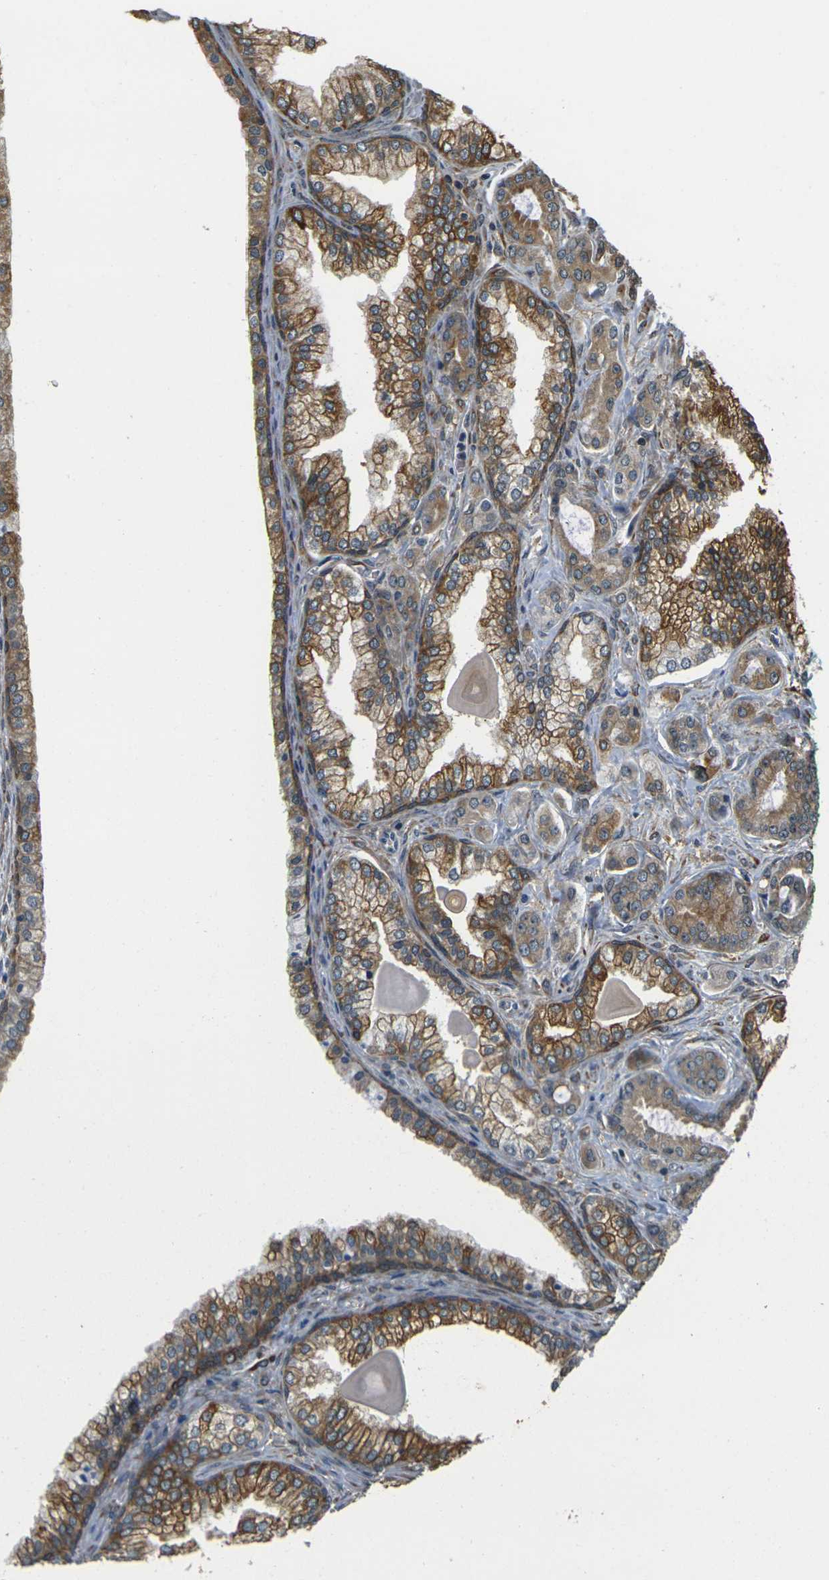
{"staining": {"intensity": "strong", "quantity": "25%-75%", "location": "cytoplasmic/membranous"}, "tissue": "prostate cancer", "cell_type": "Tumor cells", "image_type": "cancer", "snomed": [{"axis": "morphology", "description": "Adenocarcinoma, Low grade"}, {"axis": "topography", "description": "Prostate"}], "caption": "Immunohistochemical staining of human prostate cancer (adenocarcinoma (low-grade)) reveals high levels of strong cytoplasmic/membranous expression in about 25%-75% of tumor cells. The protein is shown in brown color, while the nuclei are stained blue.", "gene": "CAST", "patient": {"sex": "male", "age": 59}}